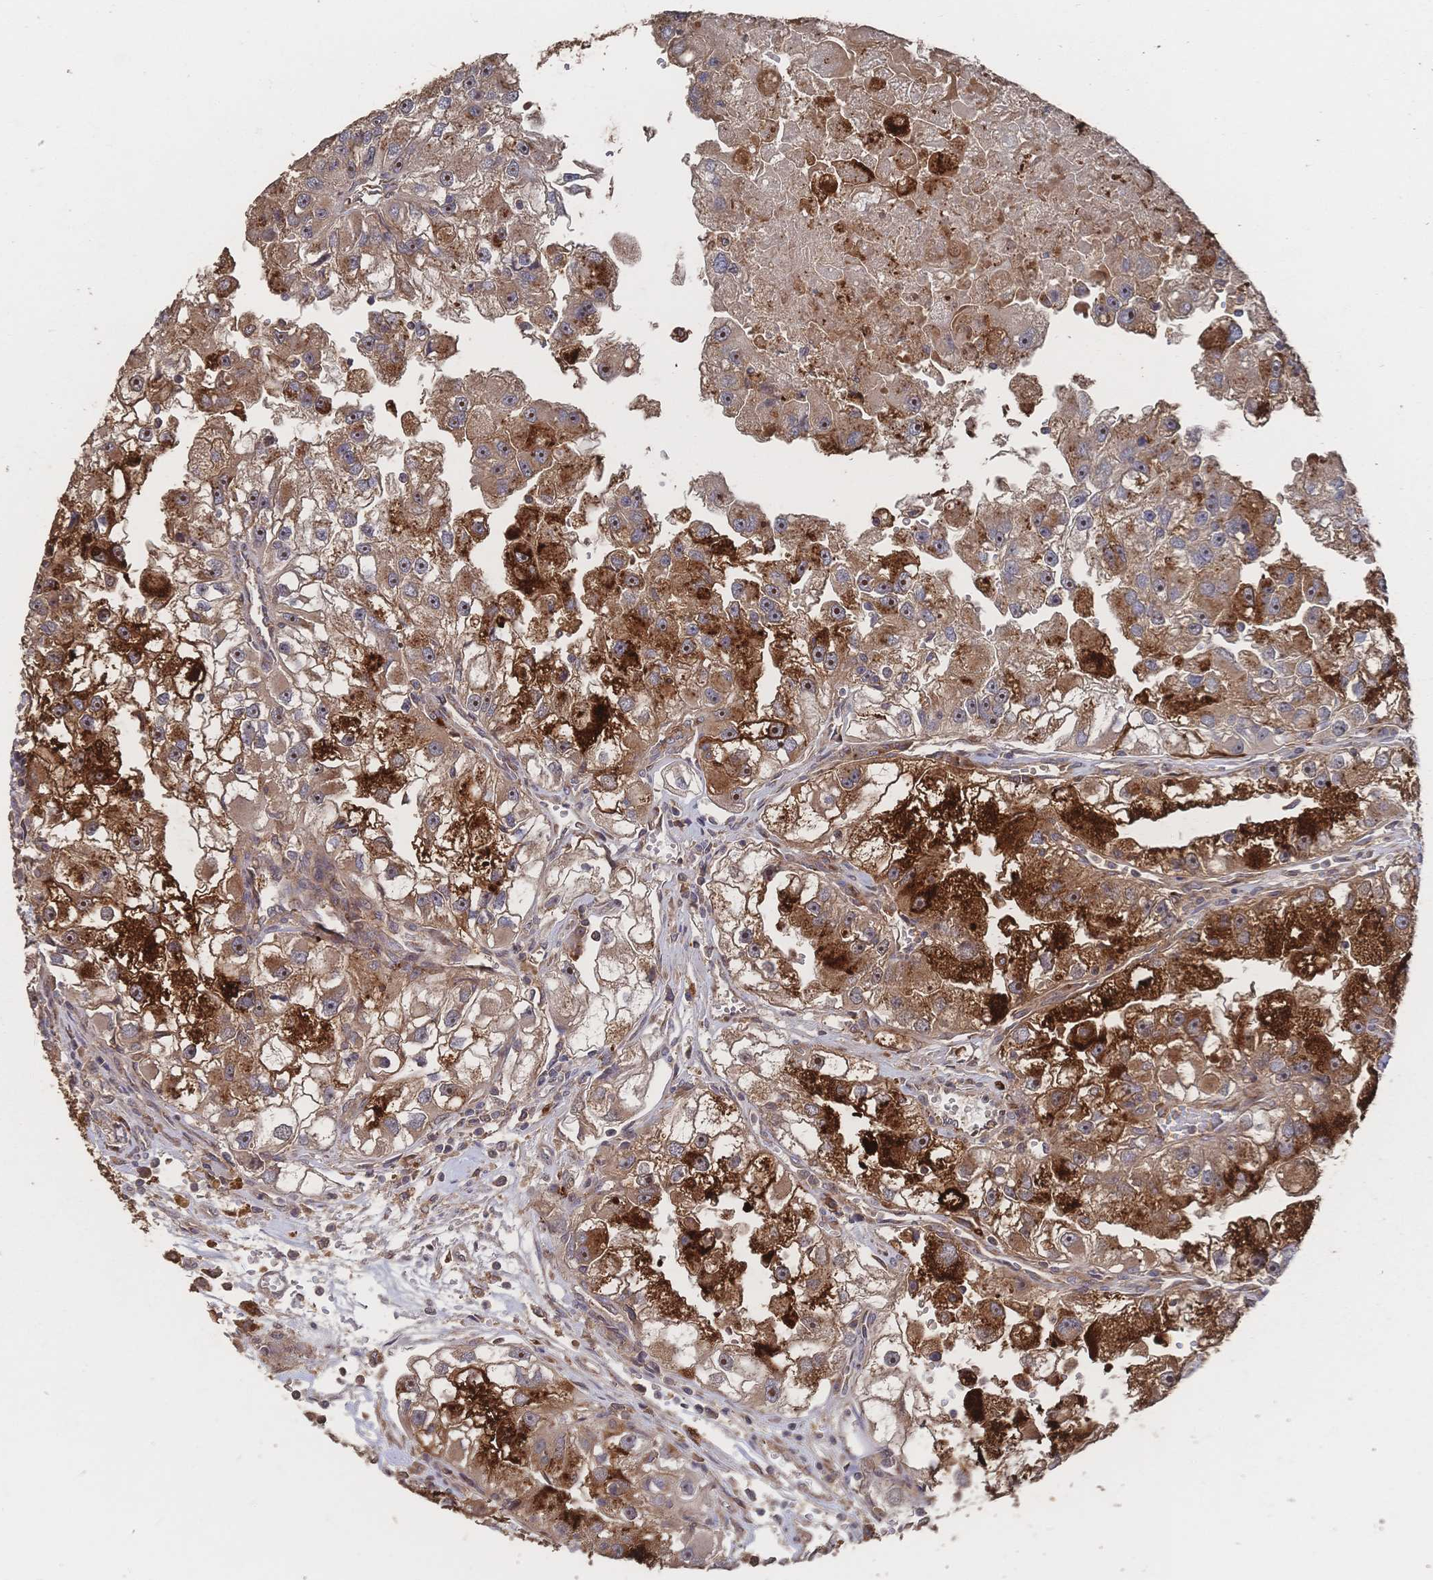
{"staining": {"intensity": "strong", "quantity": ">75%", "location": "cytoplasmic/membranous,nuclear"}, "tissue": "renal cancer", "cell_type": "Tumor cells", "image_type": "cancer", "snomed": [{"axis": "morphology", "description": "Adenocarcinoma, NOS"}, {"axis": "topography", "description": "Kidney"}], "caption": "Immunohistochemistry (IHC) of human renal adenocarcinoma demonstrates high levels of strong cytoplasmic/membranous and nuclear staining in about >75% of tumor cells. Nuclei are stained in blue.", "gene": "DNAJA4", "patient": {"sex": "male", "age": 63}}